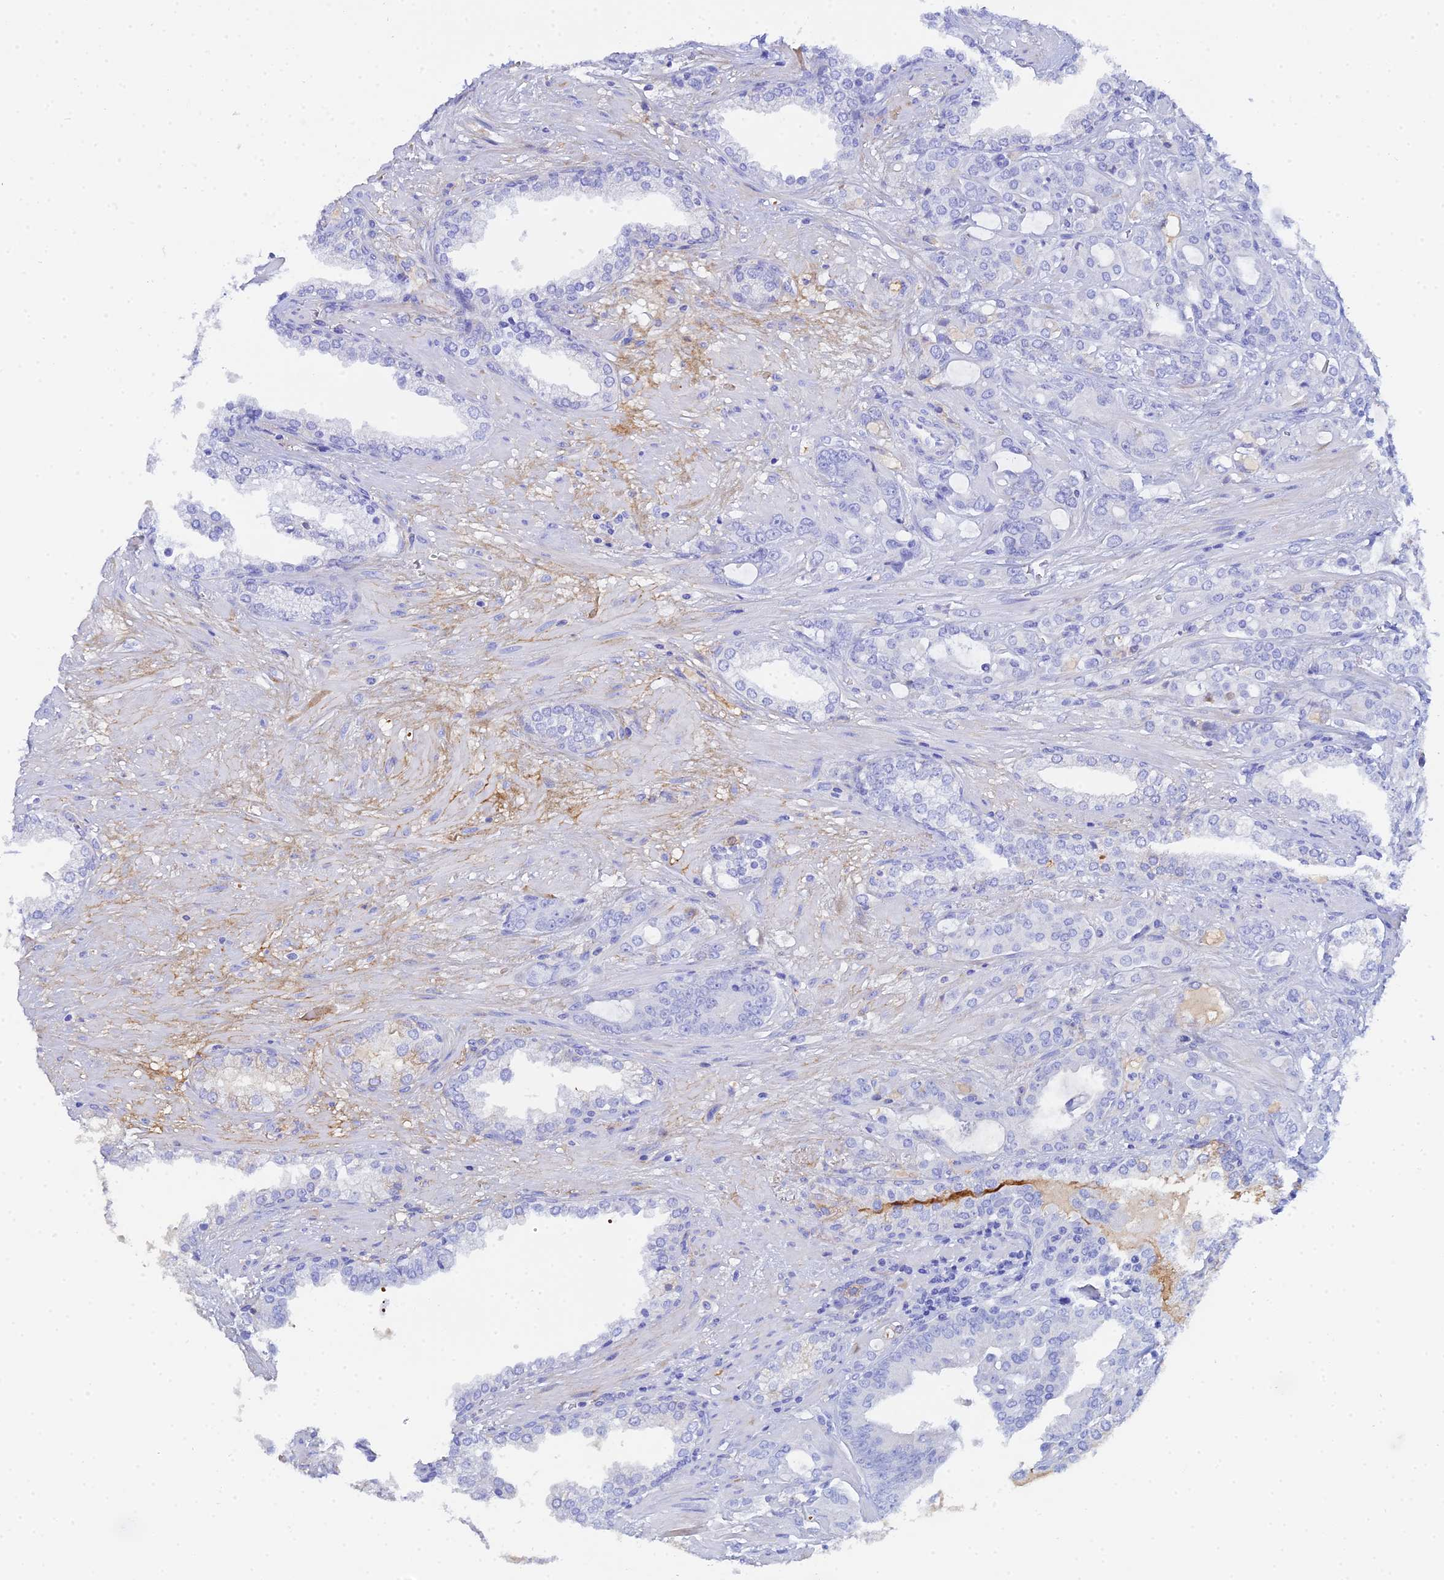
{"staining": {"intensity": "negative", "quantity": "none", "location": "none"}, "tissue": "prostate cancer", "cell_type": "Tumor cells", "image_type": "cancer", "snomed": [{"axis": "morphology", "description": "Adenocarcinoma, High grade"}, {"axis": "topography", "description": "Prostate"}], "caption": "Immunohistochemical staining of human prostate cancer exhibits no significant positivity in tumor cells.", "gene": "CELA3A", "patient": {"sex": "male", "age": 72}}